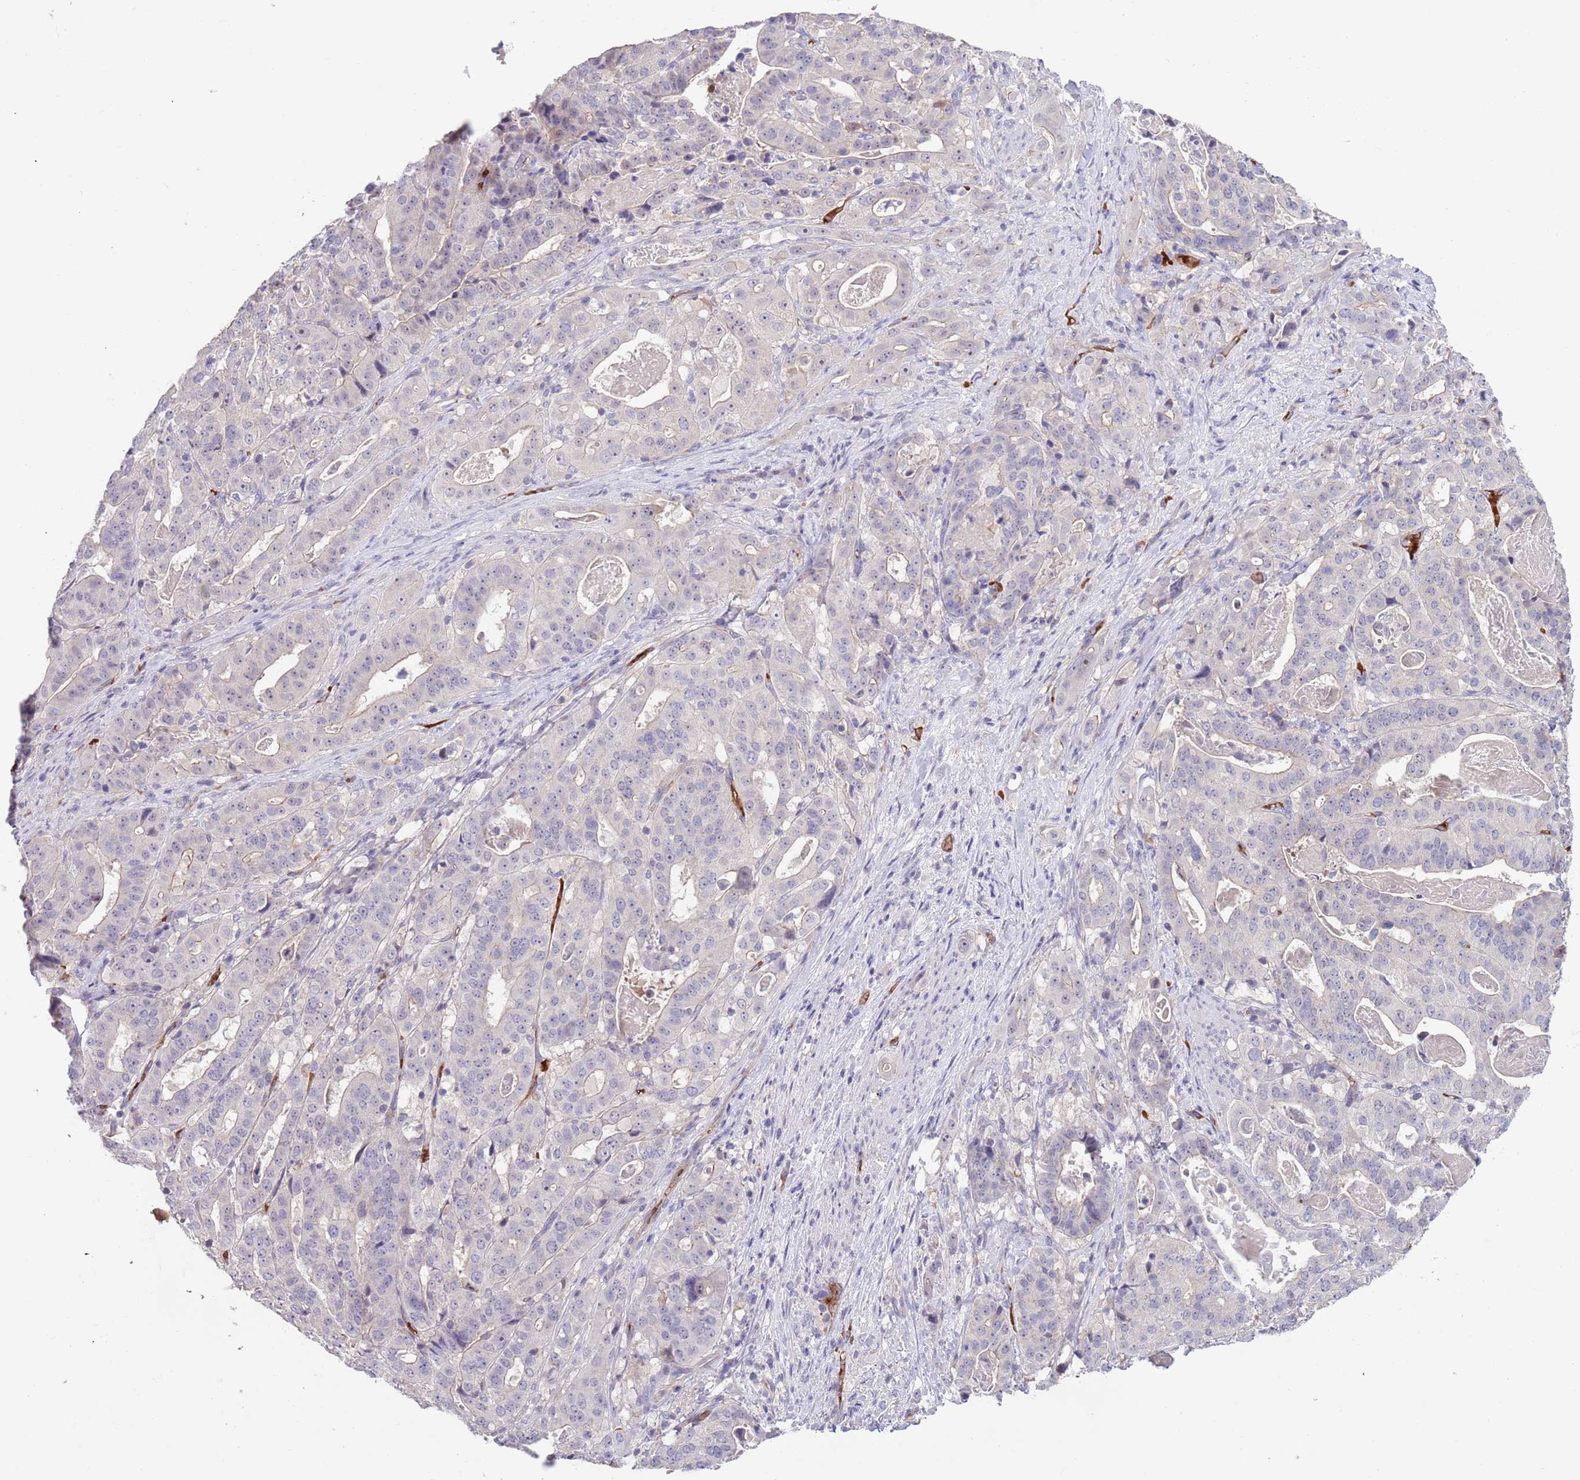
{"staining": {"intensity": "negative", "quantity": "none", "location": "none"}, "tissue": "stomach cancer", "cell_type": "Tumor cells", "image_type": "cancer", "snomed": [{"axis": "morphology", "description": "Adenocarcinoma, NOS"}, {"axis": "topography", "description": "Stomach"}], "caption": "This is an immunohistochemistry photomicrograph of adenocarcinoma (stomach). There is no staining in tumor cells.", "gene": "ZNF14", "patient": {"sex": "male", "age": 48}}